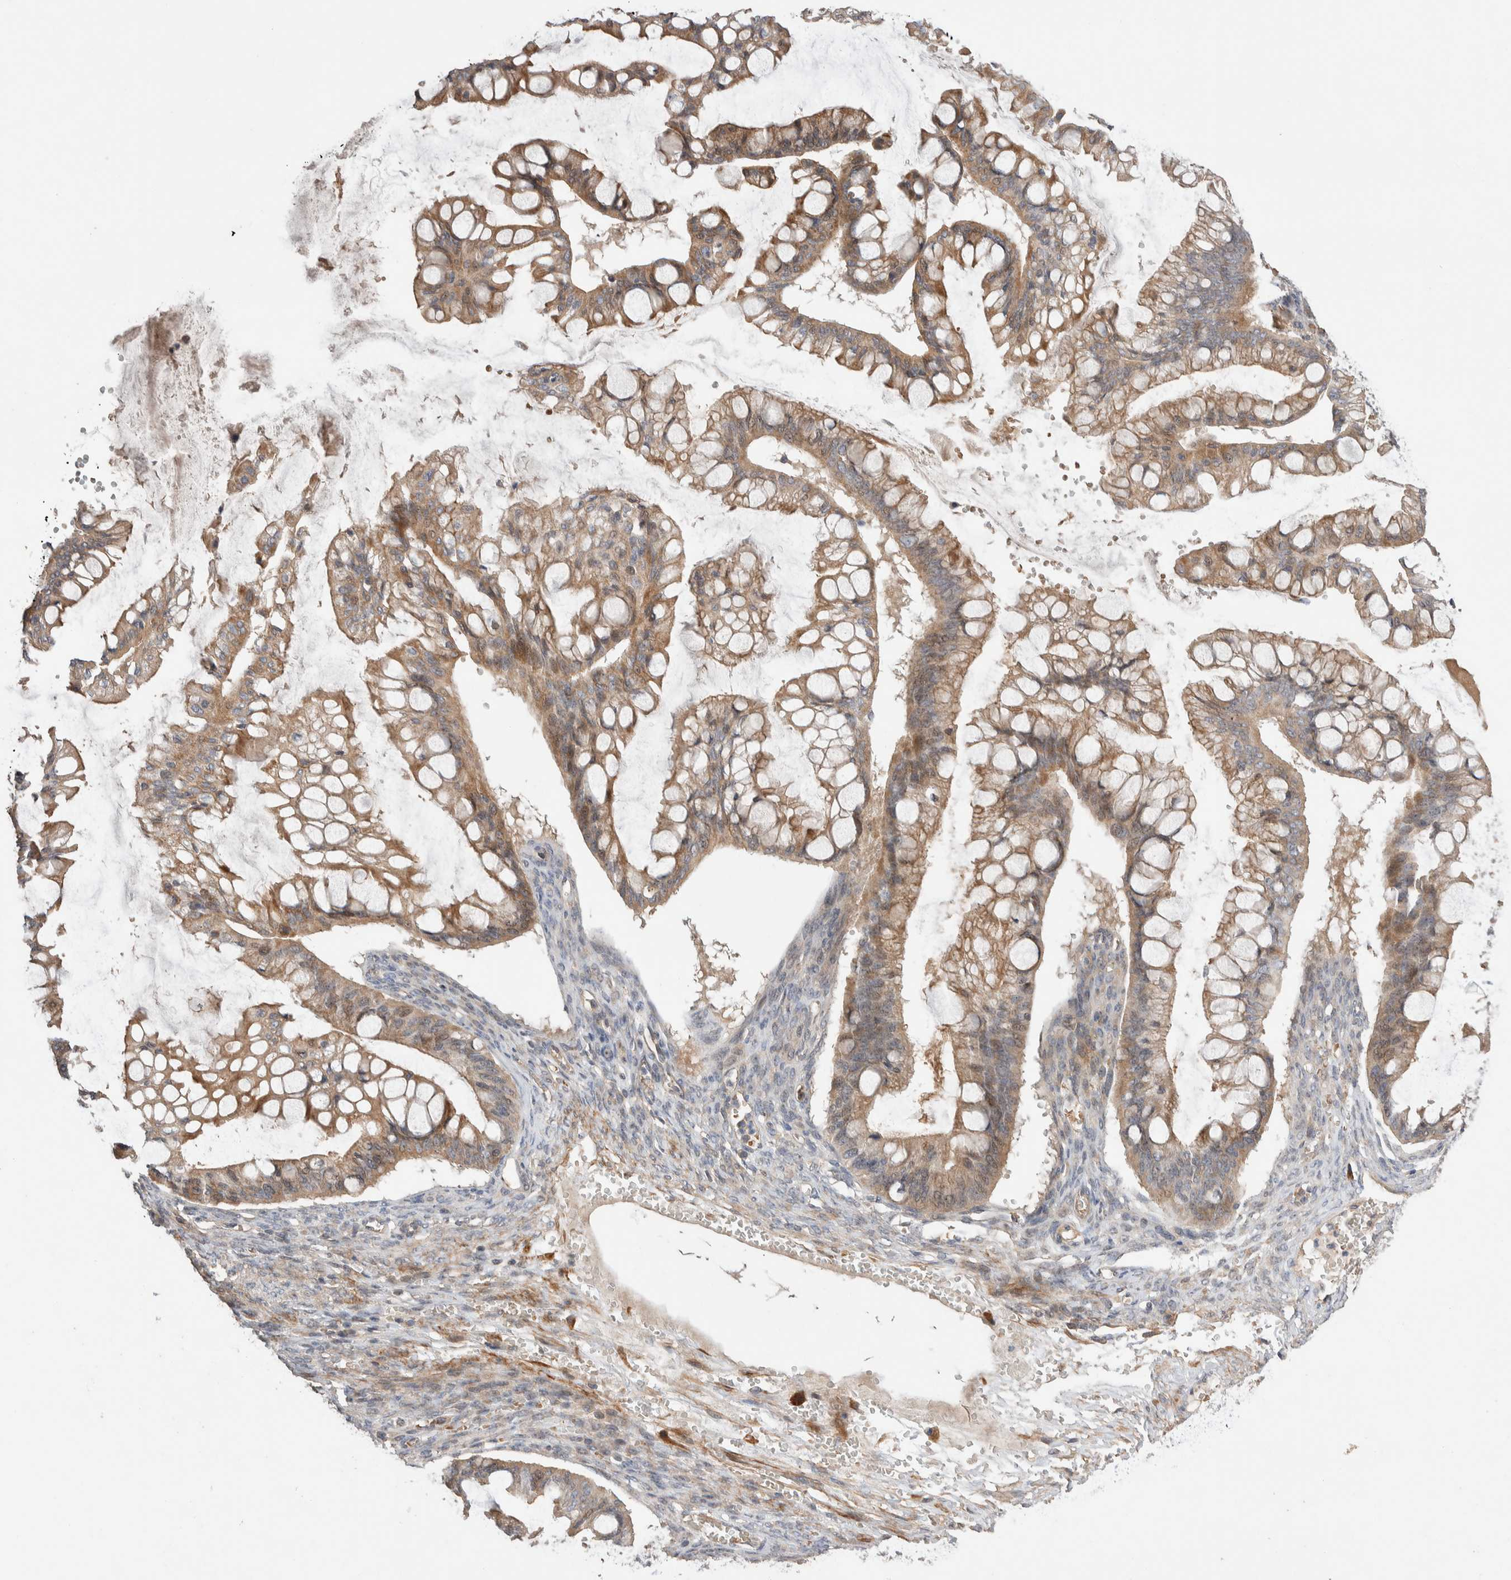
{"staining": {"intensity": "moderate", "quantity": ">75%", "location": "cytoplasmic/membranous"}, "tissue": "ovarian cancer", "cell_type": "Tumor cells", "image_type": "cancer", "snomed": [{"axis": "morphology", "description": "Cystadenocarcinoma, mucinous, NOS"}, {"axis": "topography", "description": "Ovary"}], "caption": "Ovarian mucinous cystadenocarcinoma stained with a protein marker reveals moderate staining in tumor cells.", "gene": "WDR91", "patient": {"sex": "female", "age": 73}}